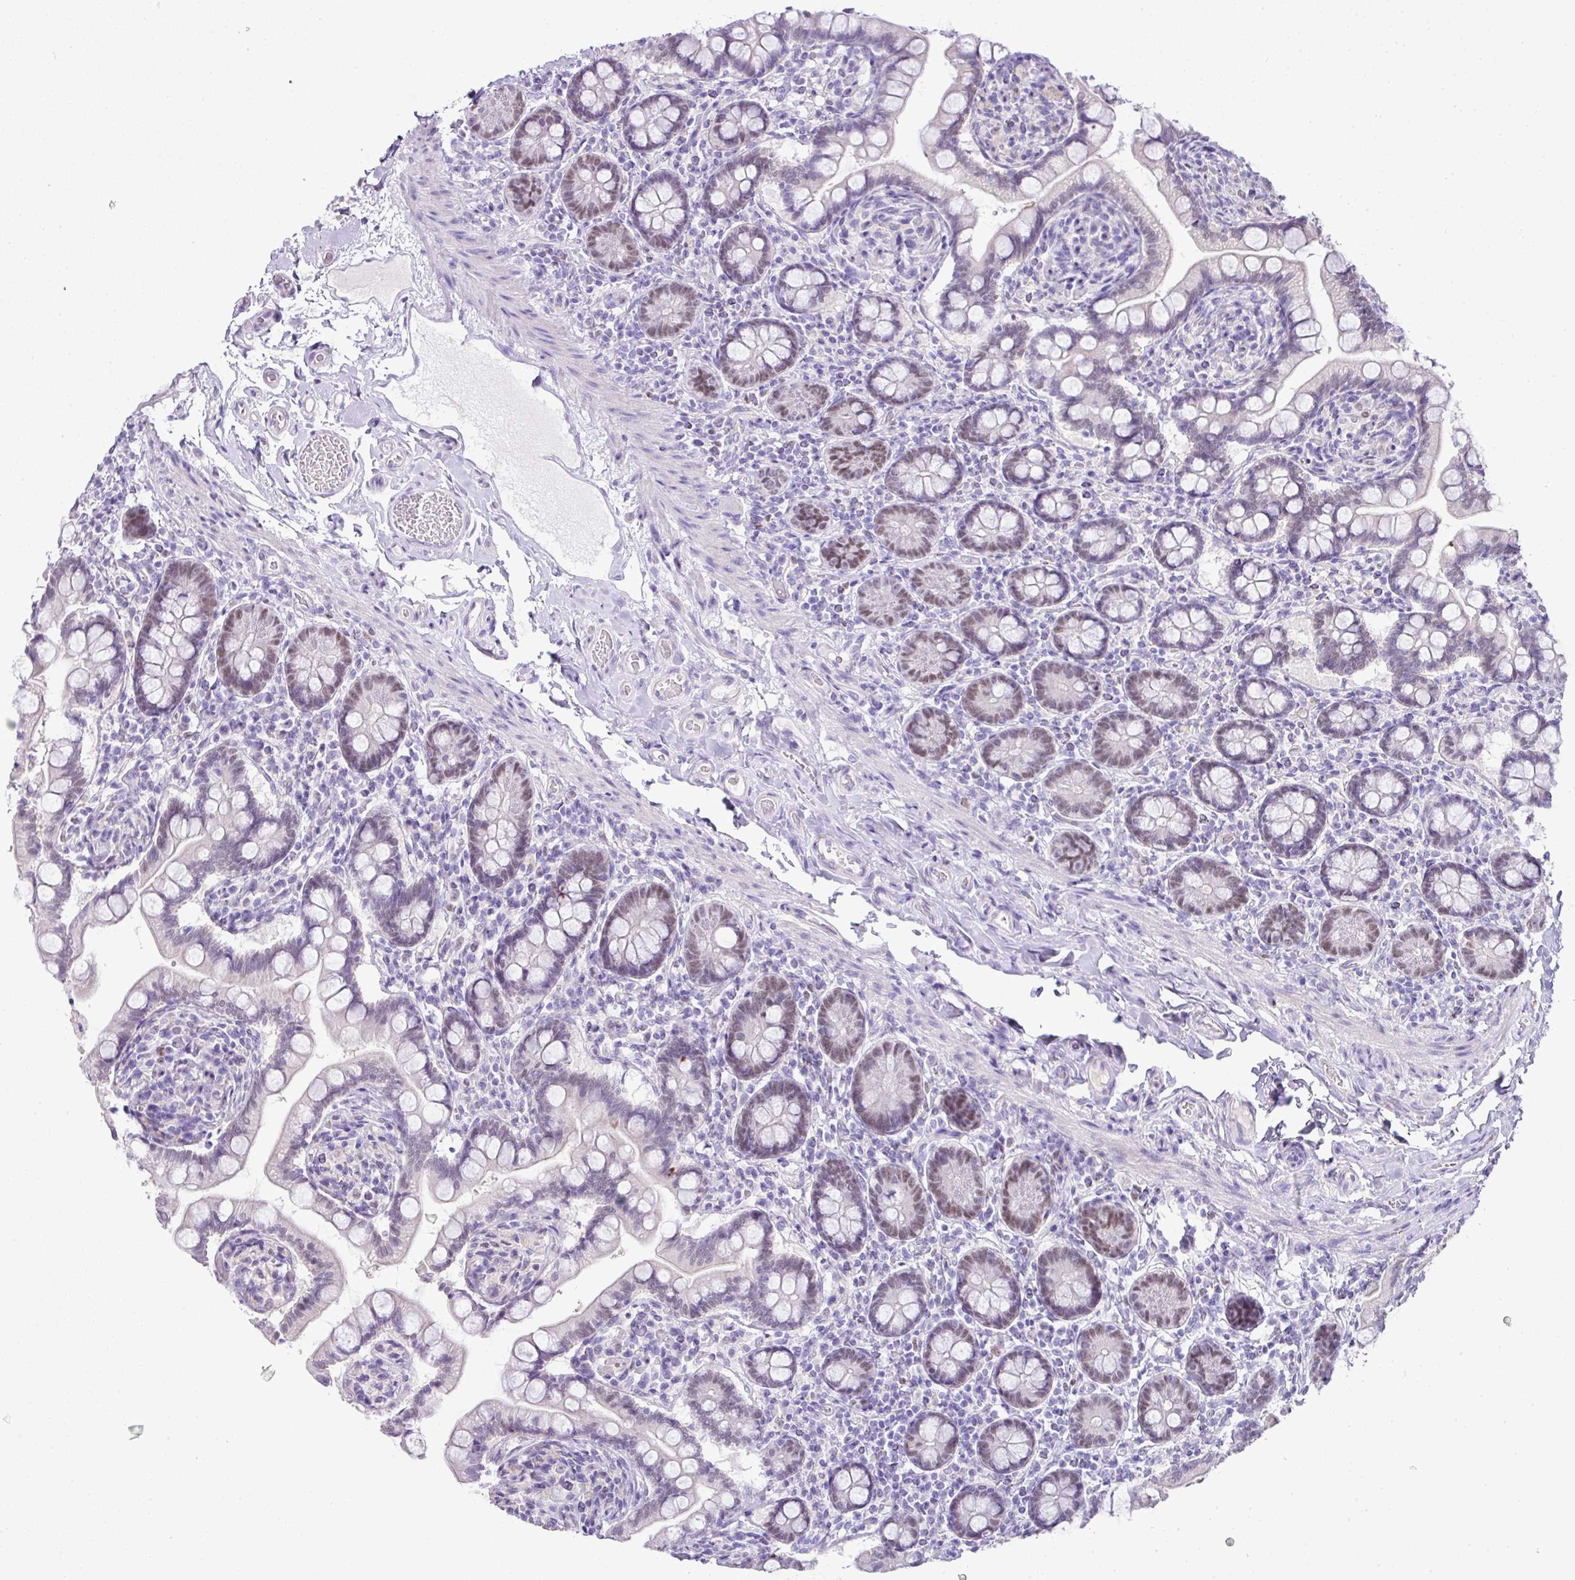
{"staining": {"intensity": "moderate", "quantity": "<25%", "location": "nuclear"}, "tissue": "small intestine", "cell_type": "Glandular cells", "image_type": "normal", "snomed": [{"axis": "morphology", "description": "Normal tissue, NOS"}, {"axis": "topography", "description": "Small intestine"}], "caption": "IHC micrograph of benign small intestine: human small intestine stained using immunohistochemistry (IHC) shows low levels of moderate protein expression localized specifically in the nuclear of glandular cells, appearing as a nuclear brown color.", "gene": "BCL11A", "patient": {"sex": "female", "age": 64}}